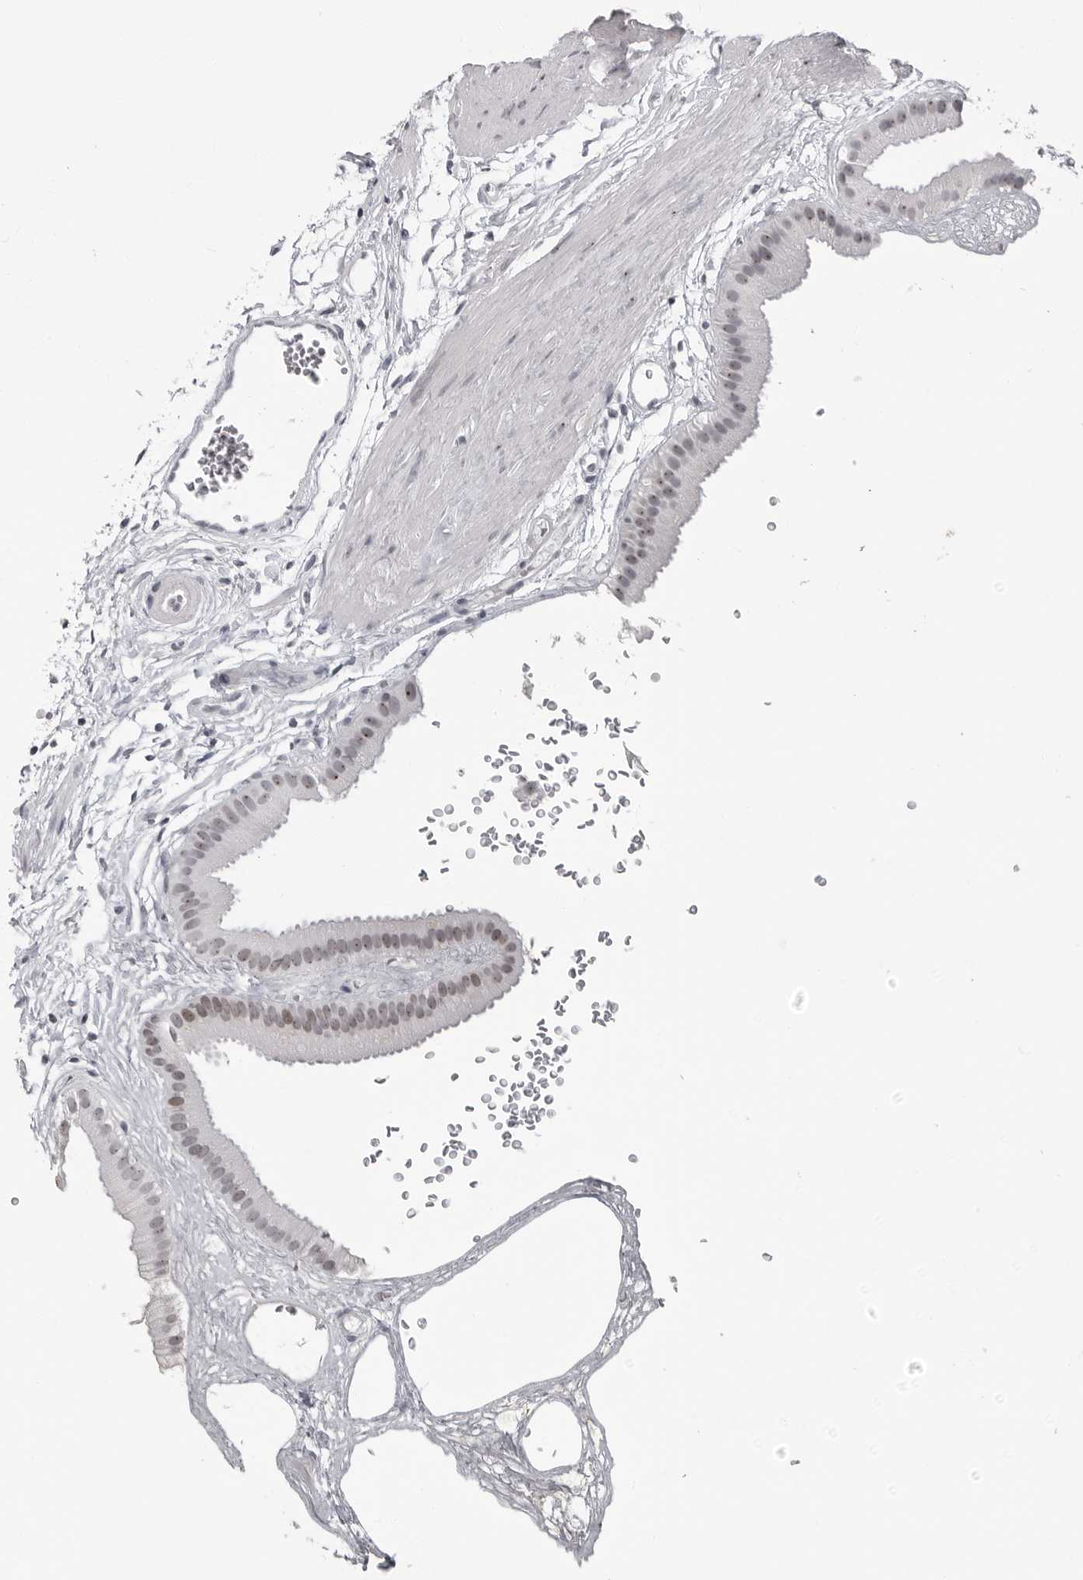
{"staining": {"intensity": "moderate", "quantity": ">75%", "location": "nuclear"}, "tissue": "gallbladder", "cell_type": "Glandular cells", "image_type": "normal", "snomed": [{"axis": "morphology", "description": "Normal tissue, NOS"}, {"axis": "topography", "description": "Gallbladder"}], "caption": "IHC of unremarkable human gallbladder demonstrates medium levels of moderate nuclear expression in about >75% of glandular cells.", "gene": "DDX54", "patient": {"sex": "female", "age": 64}}